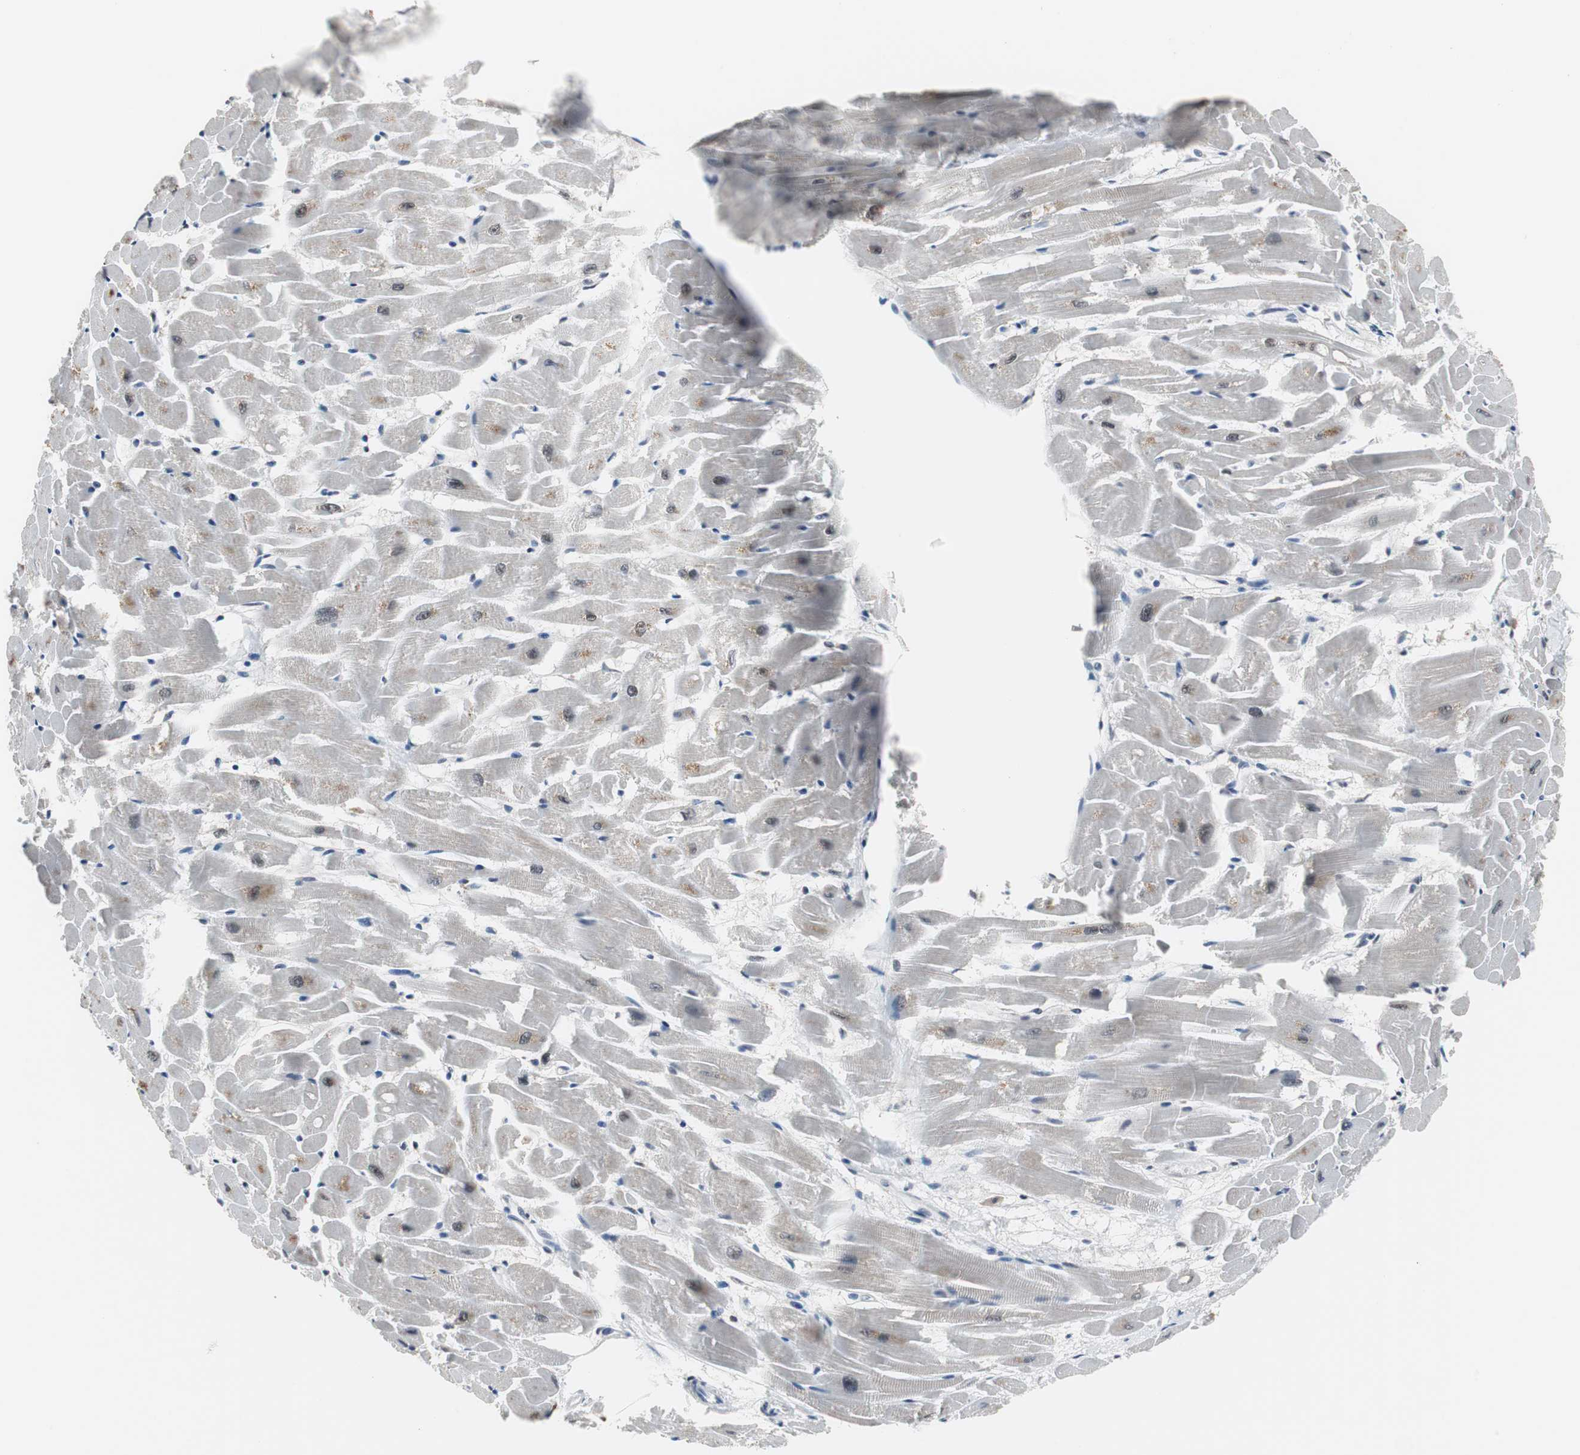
{"staining": {"intensity": "moderate", "quantity": ">75%", "location": "nuclear"}, "tissue": "heart muscle", "cell_type": "Cardiomyocytes", "image_type": "normal", "snomed": [{"axis": "morphology", "description": "Normal tissue, NOS"}, {"axis": "topography", "description": "Heart"}], "caption": "Cardiomyocytes show medium levels of moderate nuclear positivity in approximately >75% of cells in unremarkable heart muscle.", "gene": "ZHX2", "patient": {"sex": "female", "age": 19}}